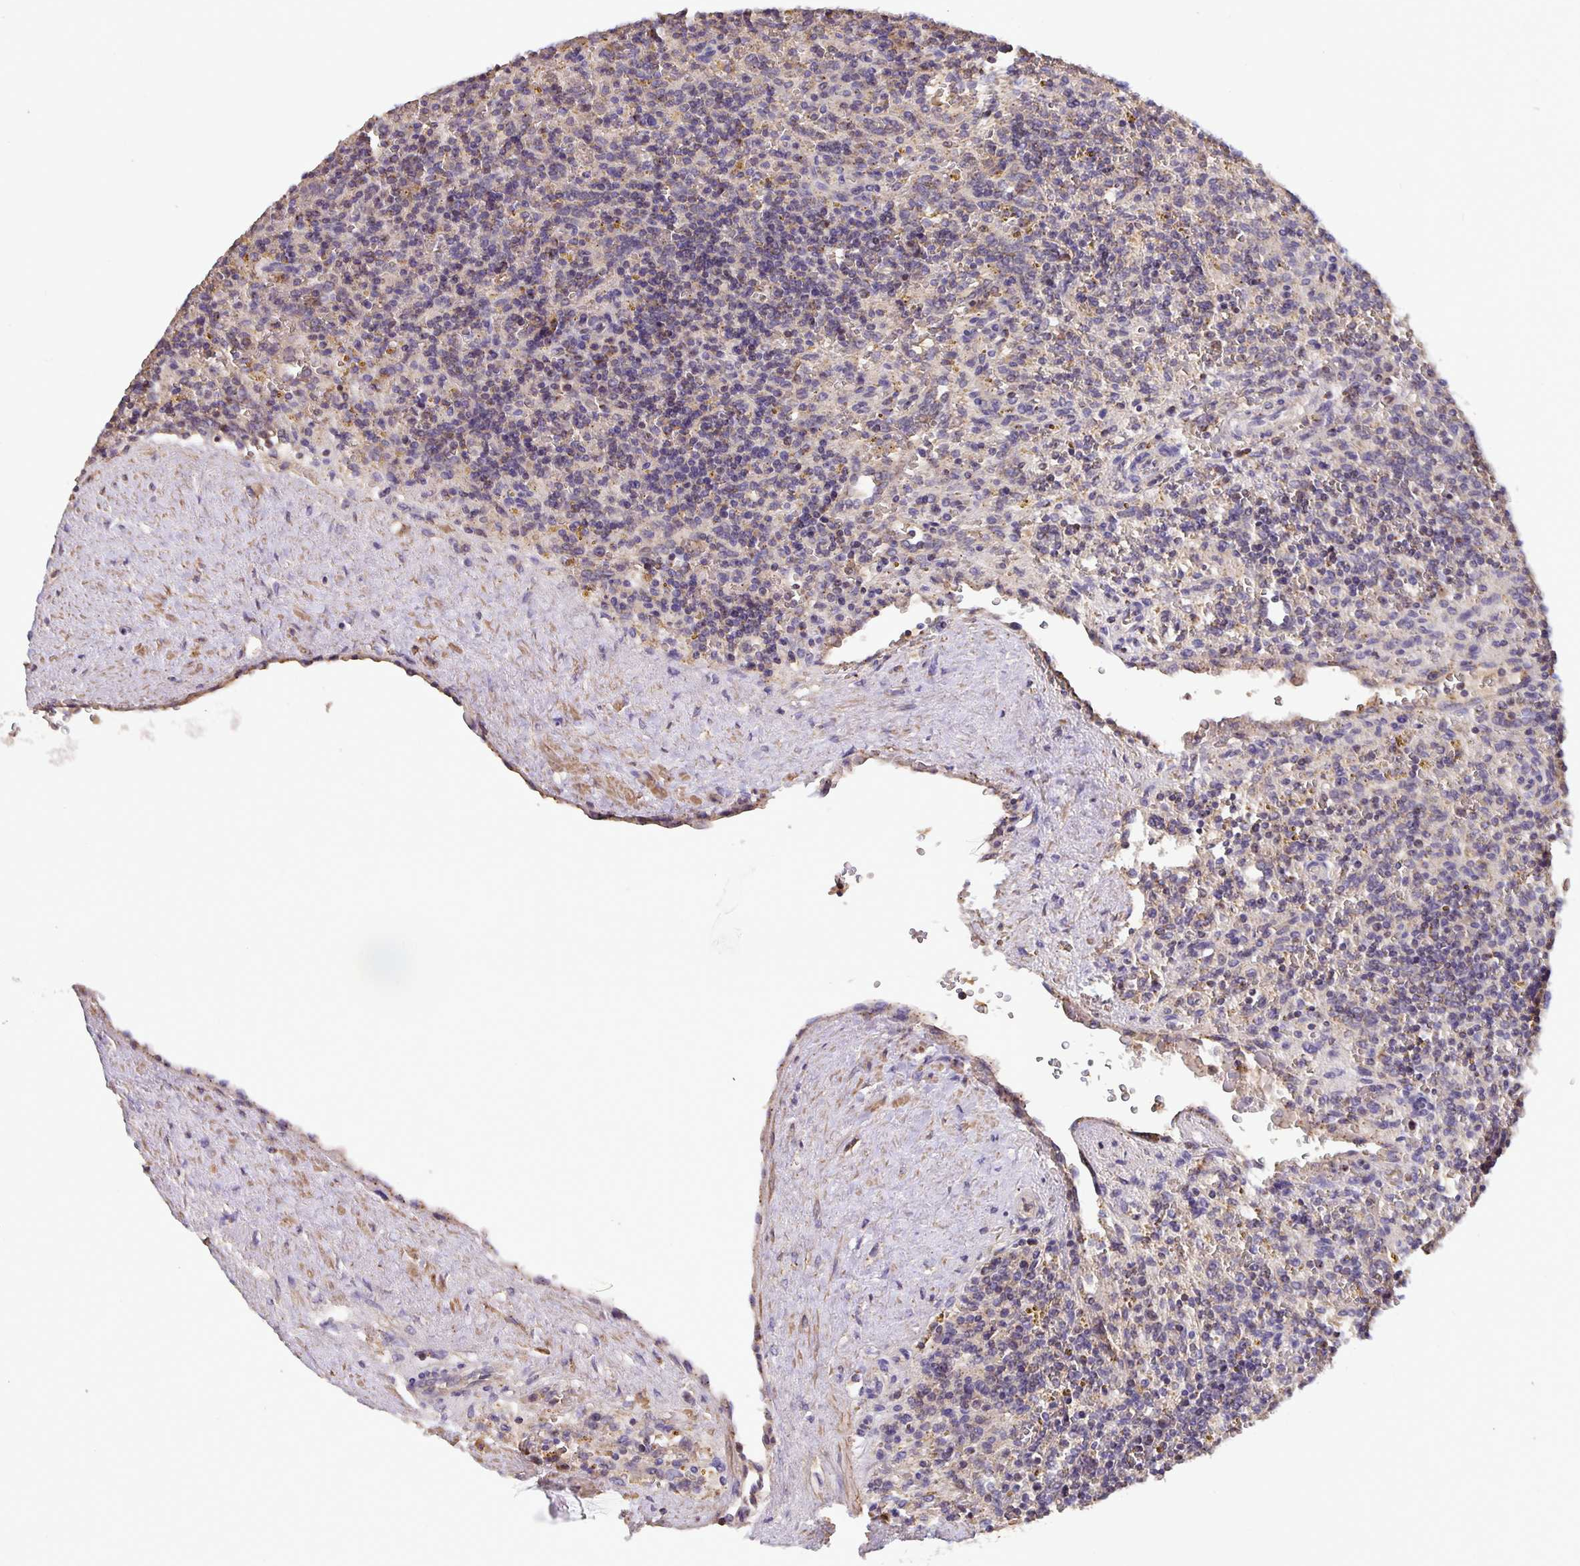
{"staining": {"intensity": "weak", "quantity": "25%-75%", "location": "cytoplasmic/membranous"}, "tissue": "lymphoma", "cell_type": "Tumor cells", "image_type": "cancer", "snomed": [{"axis": "morphology", "description": "Malignant lymphoma, non-Hodgkin's type, Low grade"}, {"axis": "topography", "description": "Spleen"}], "caption": "Human lymphoma stained for a protein (brown) exhibits weak cytoplasmic/membranous positive staining in about 25%-75% of tumor cells.", "gene": "TMEM71", "patient": {"sex": "male", "age": 67}}